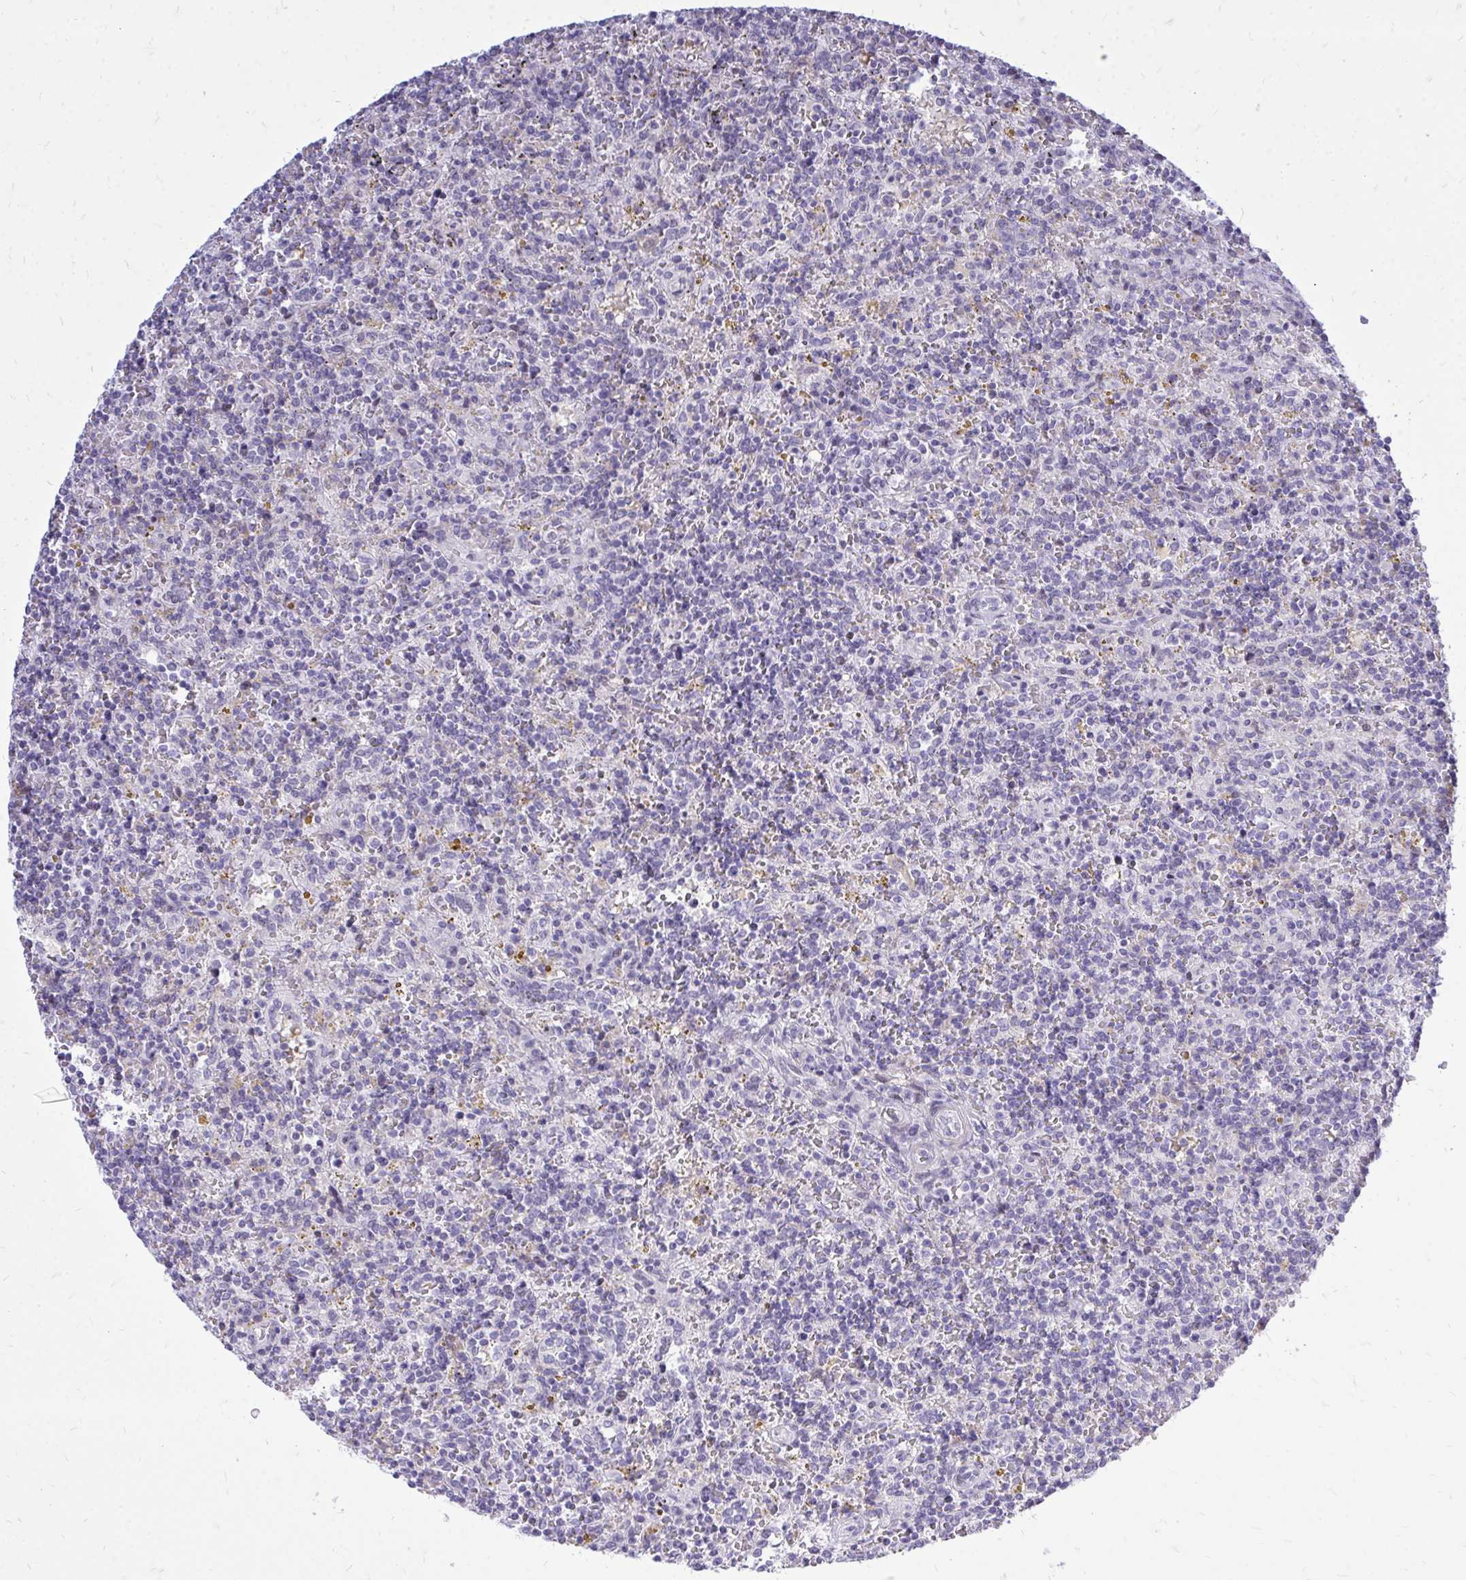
{"staining": {"intensity": "negative", "quantity": "none", "location": "none"}, "tissue": "lymphoma", "cell_type": "Tumor cells", "image_type": "cancer", "snomed": [{"axis": "morphology", "description": "Malignant lymphoma, non-Hodgkin's type, Low grade"}, {"axis": "topography", "description": "Spleen"}], "caption": "DAB immunohistochemical staining of lymphoma displays no significant positivity in tumor cells. (DAB (3,3'-diaminobenzidine) immunohistochemistry with hematoxylin counter stain).", "gene": "GABRA1", "patient": {"sex": "male", "age": 67}}